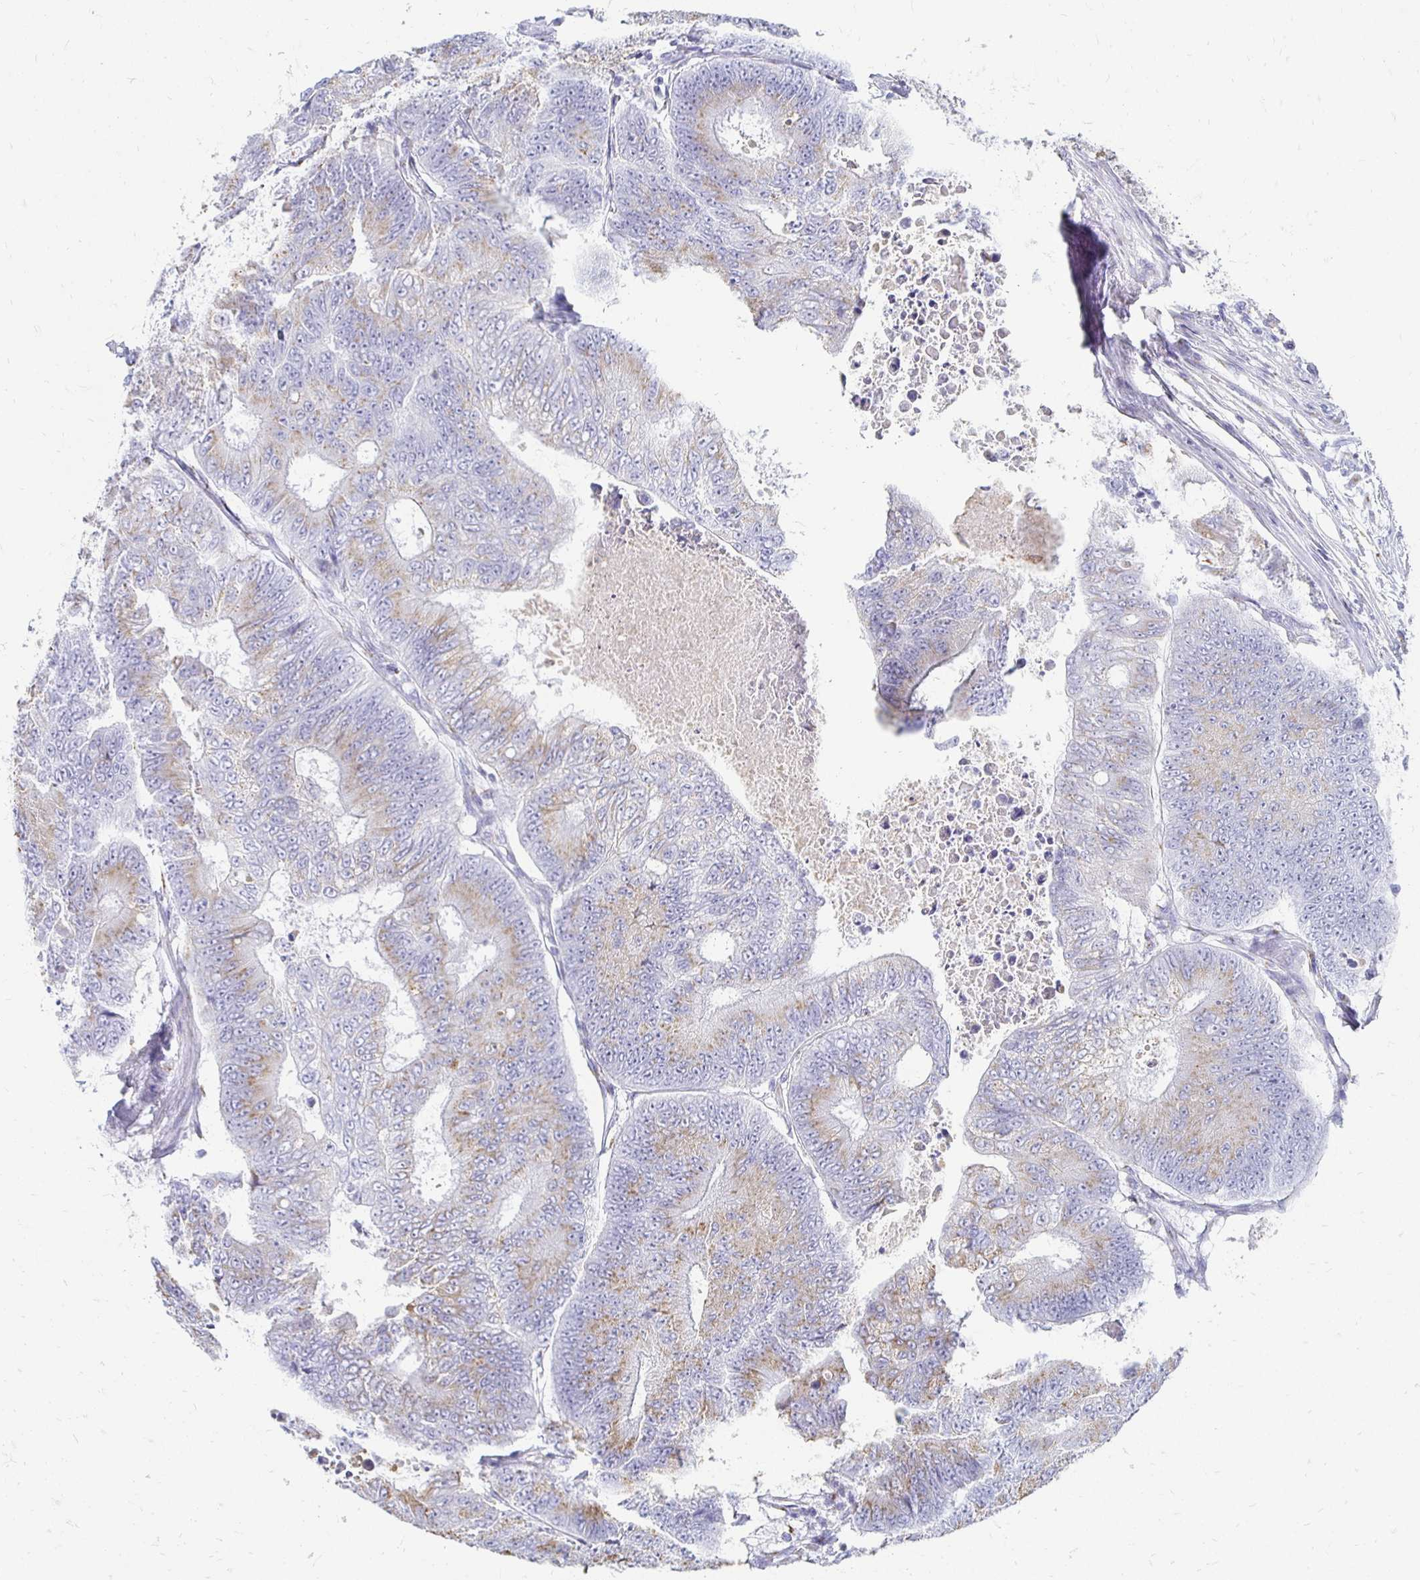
{"staining": {"intensity": "weak", "quantity": ">75%", "location": "cytoplasmic/membranous"}, "tissue": "colorectal cancer", "cell_type": "Tumor cells", "image_type": "cancer", "snomed": [{"axis": "morphology", "description": "Adenocarcinoma, NOS"}, {"axis": "topography", "description": "Colon"}], "caption": "Tumor cells display low levels of weak cytoplasmic/membranous expression in about >75% of cells in human adenocarcinoma (colorectal).", "gene": "PAGE4", "patient": {"sex": "female", "age": 48}}